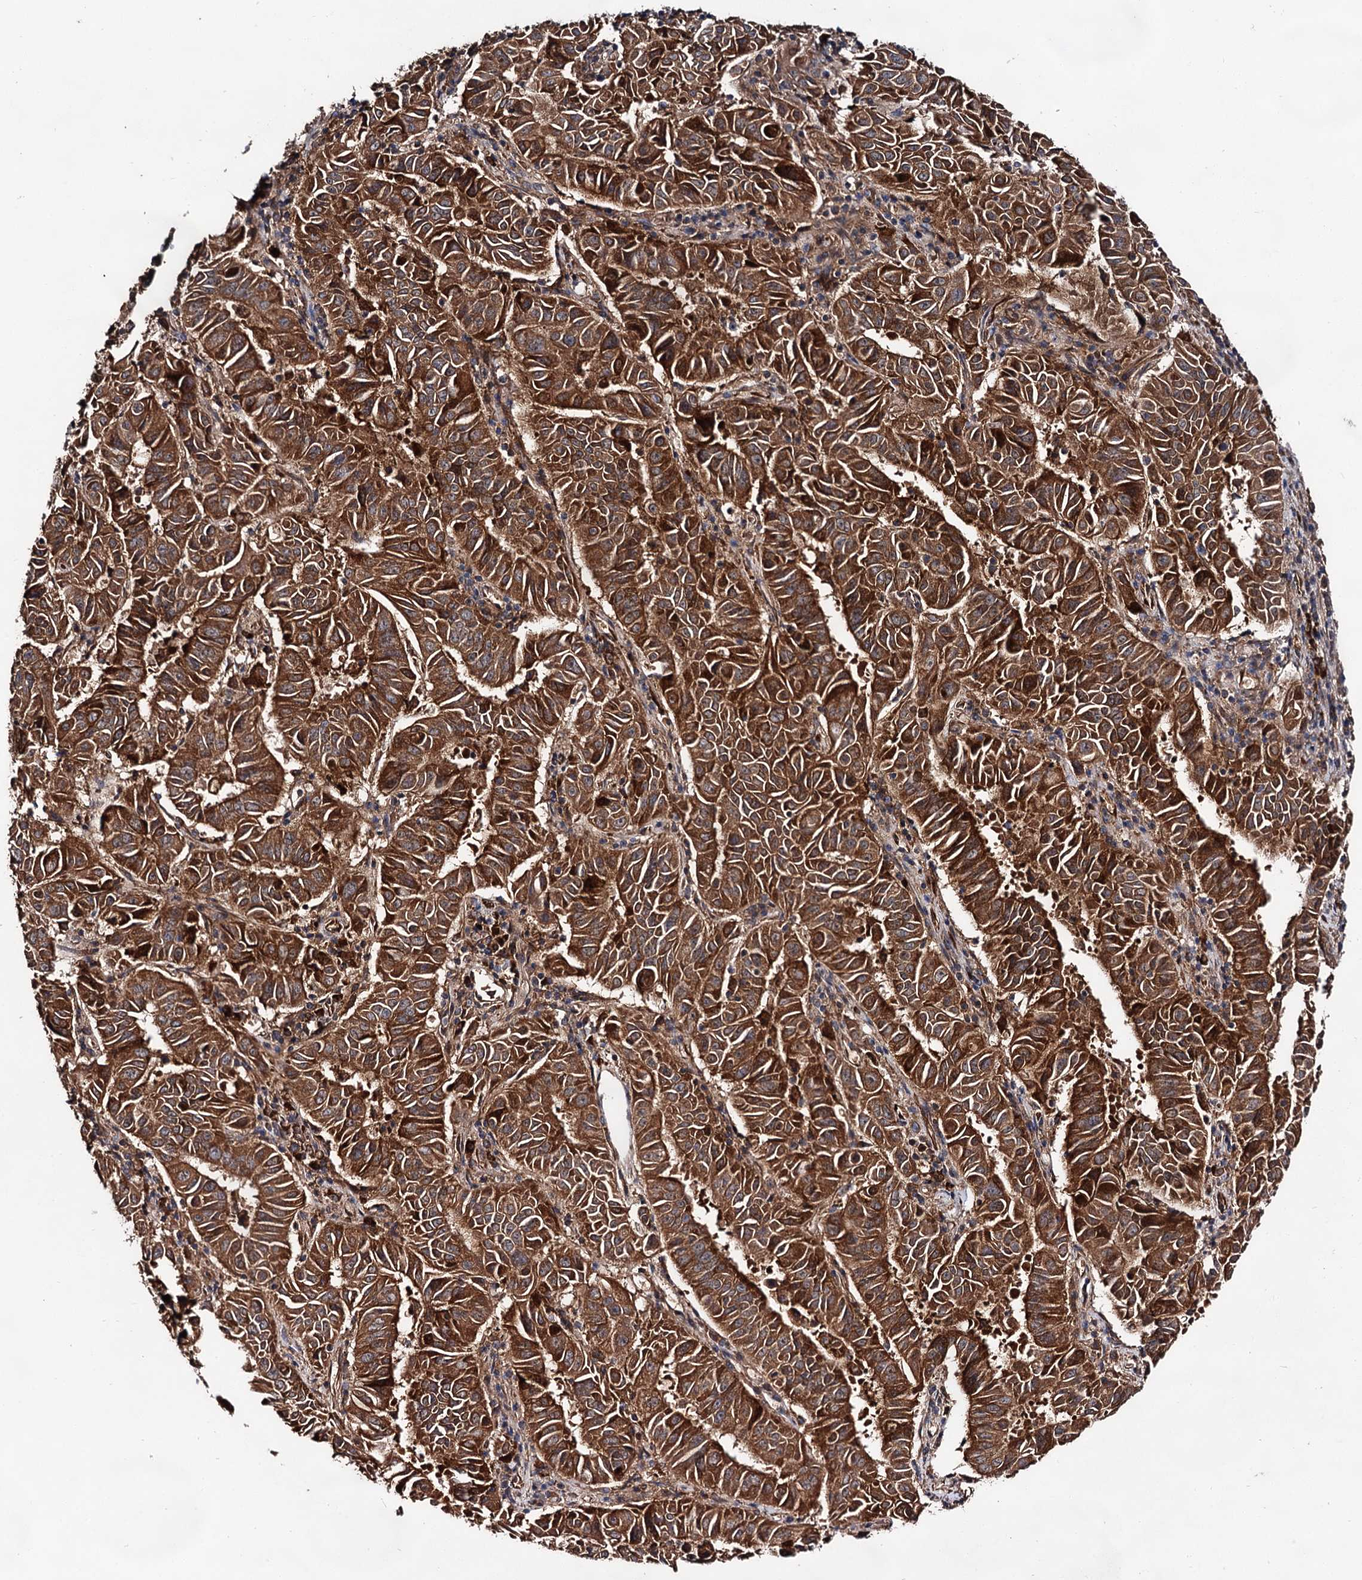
{"staining": {"intensity": "strong", "quantity": ">75%", "location": "cytoplasmic/membranous"}, "tissue": "pancreatic cancer", "cell_type": "Tumor cells", "image_type": "cancer", "snomed": [{"axis": "morphology", "description": "Adenocarcinoma, NOS"}, {"axis": "topography", "description": "Pancreas"}], "caption": "Protein expression analysis of pancreatic adenocarcinoma shows strong cytoplasmic/membranous positivity in about >75% of tumor cells. (DAB (3,3'-diaminobenzidine) = brown stain, brightfield microscopy at high magnification).", "gene": "TEX9", "patient": {"sex": "male", "age": 63}}